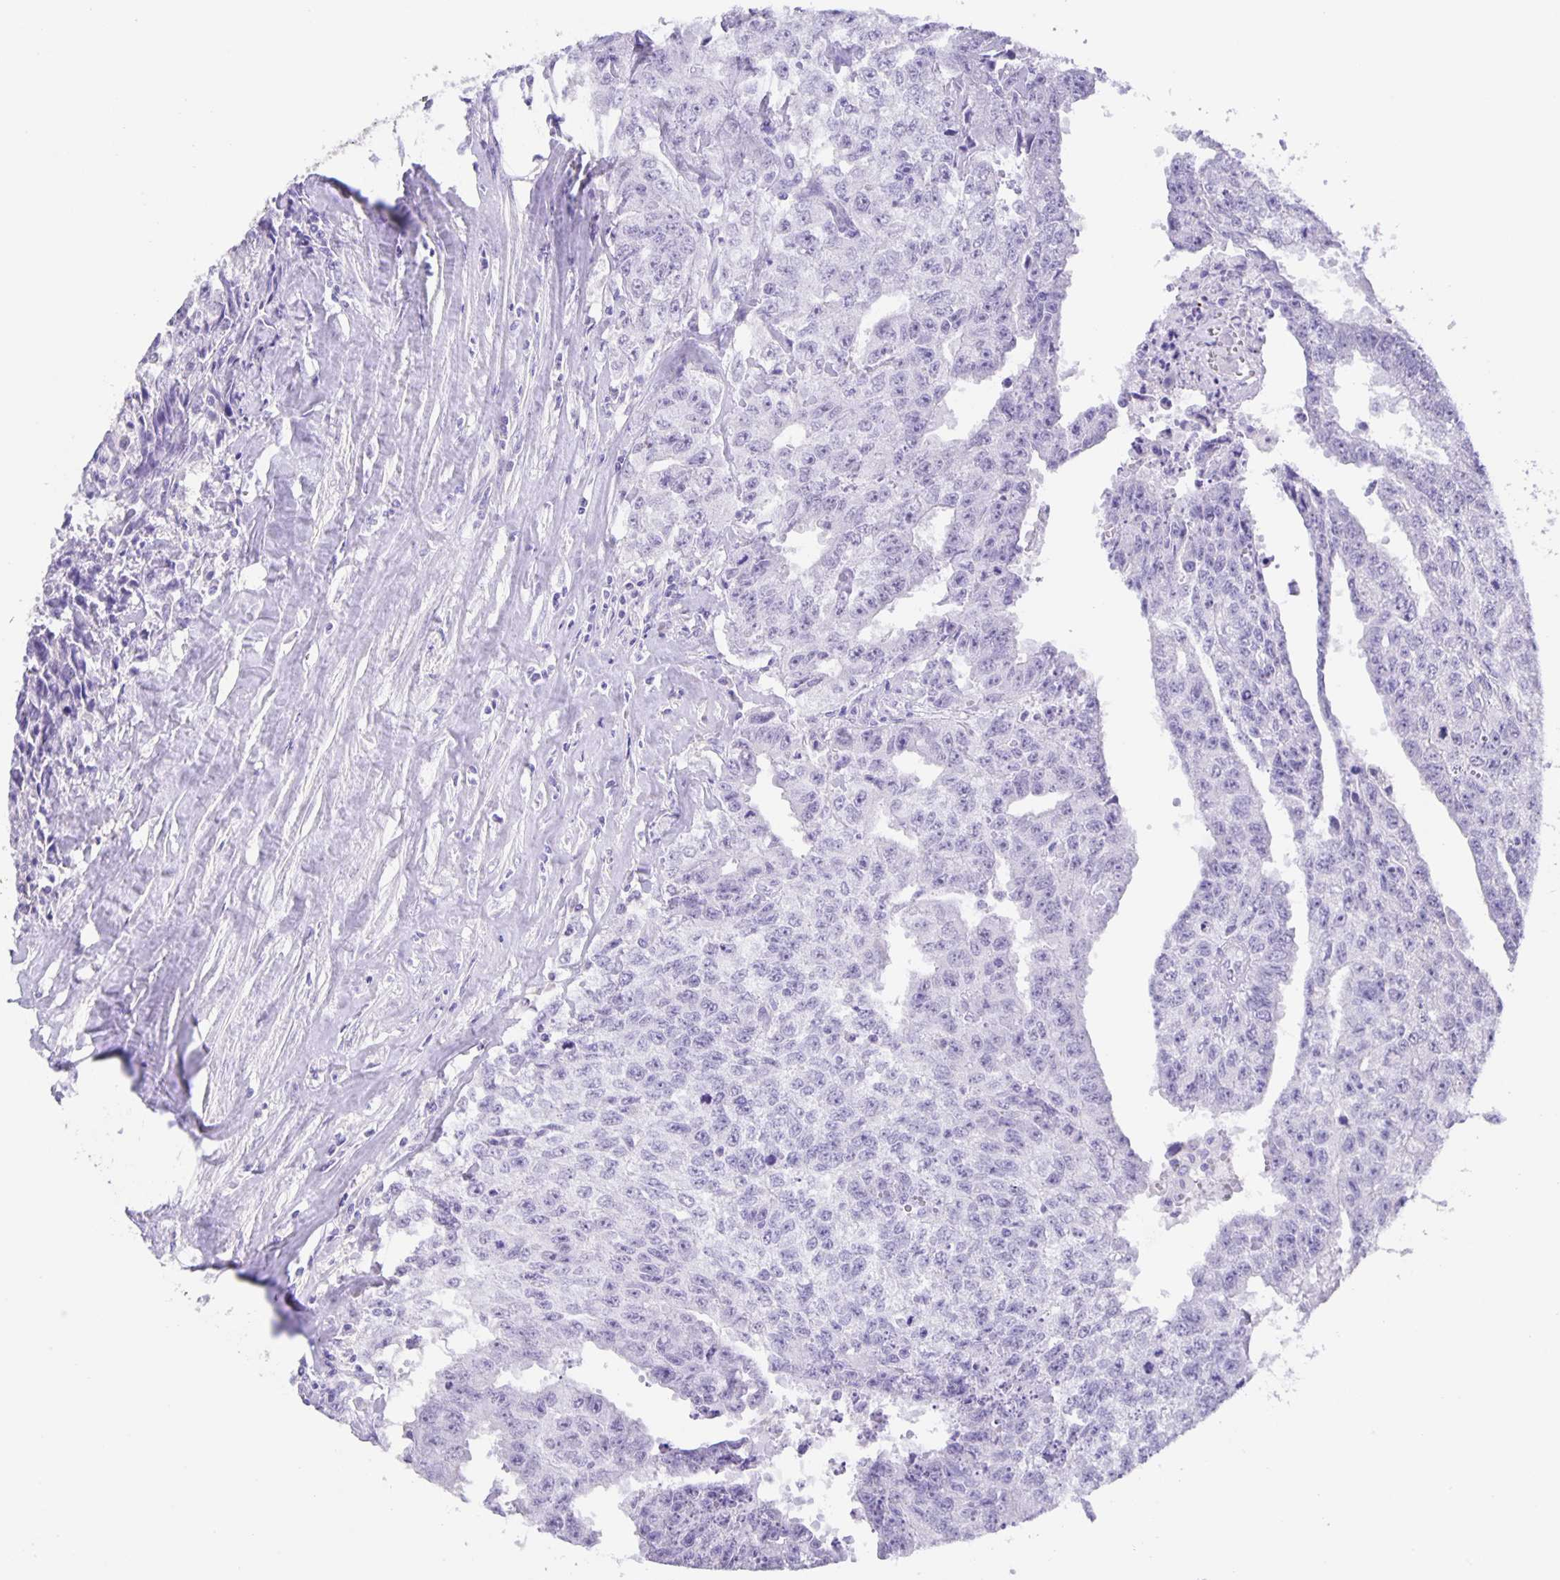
{"staining": {"intensity": "negative", "quantity": "none", "location": "none"}, "tissue": "testis cancer", "cell_type": "Tumor cells", "image_type": "cancer", "snomed": [{"axis": "morphology", "description": "Carcinoma, Embryonal, NOS"}, {"axis": "morphology", "description": "Teratoma, malignant, NOS"}, {"axis": "topography", "description": "Testis"}], "caption": "Immunohistochemistry (IHC) histopathology image of neoplastic tissue: human teratoma (malignant) (testis) stained with DAB (3,3'-diaminobenzidine) exhibits no significant protein expression in tumor cells.", "gene": "GUCA2A", "patient": {"sex": "male", "age": 24}}